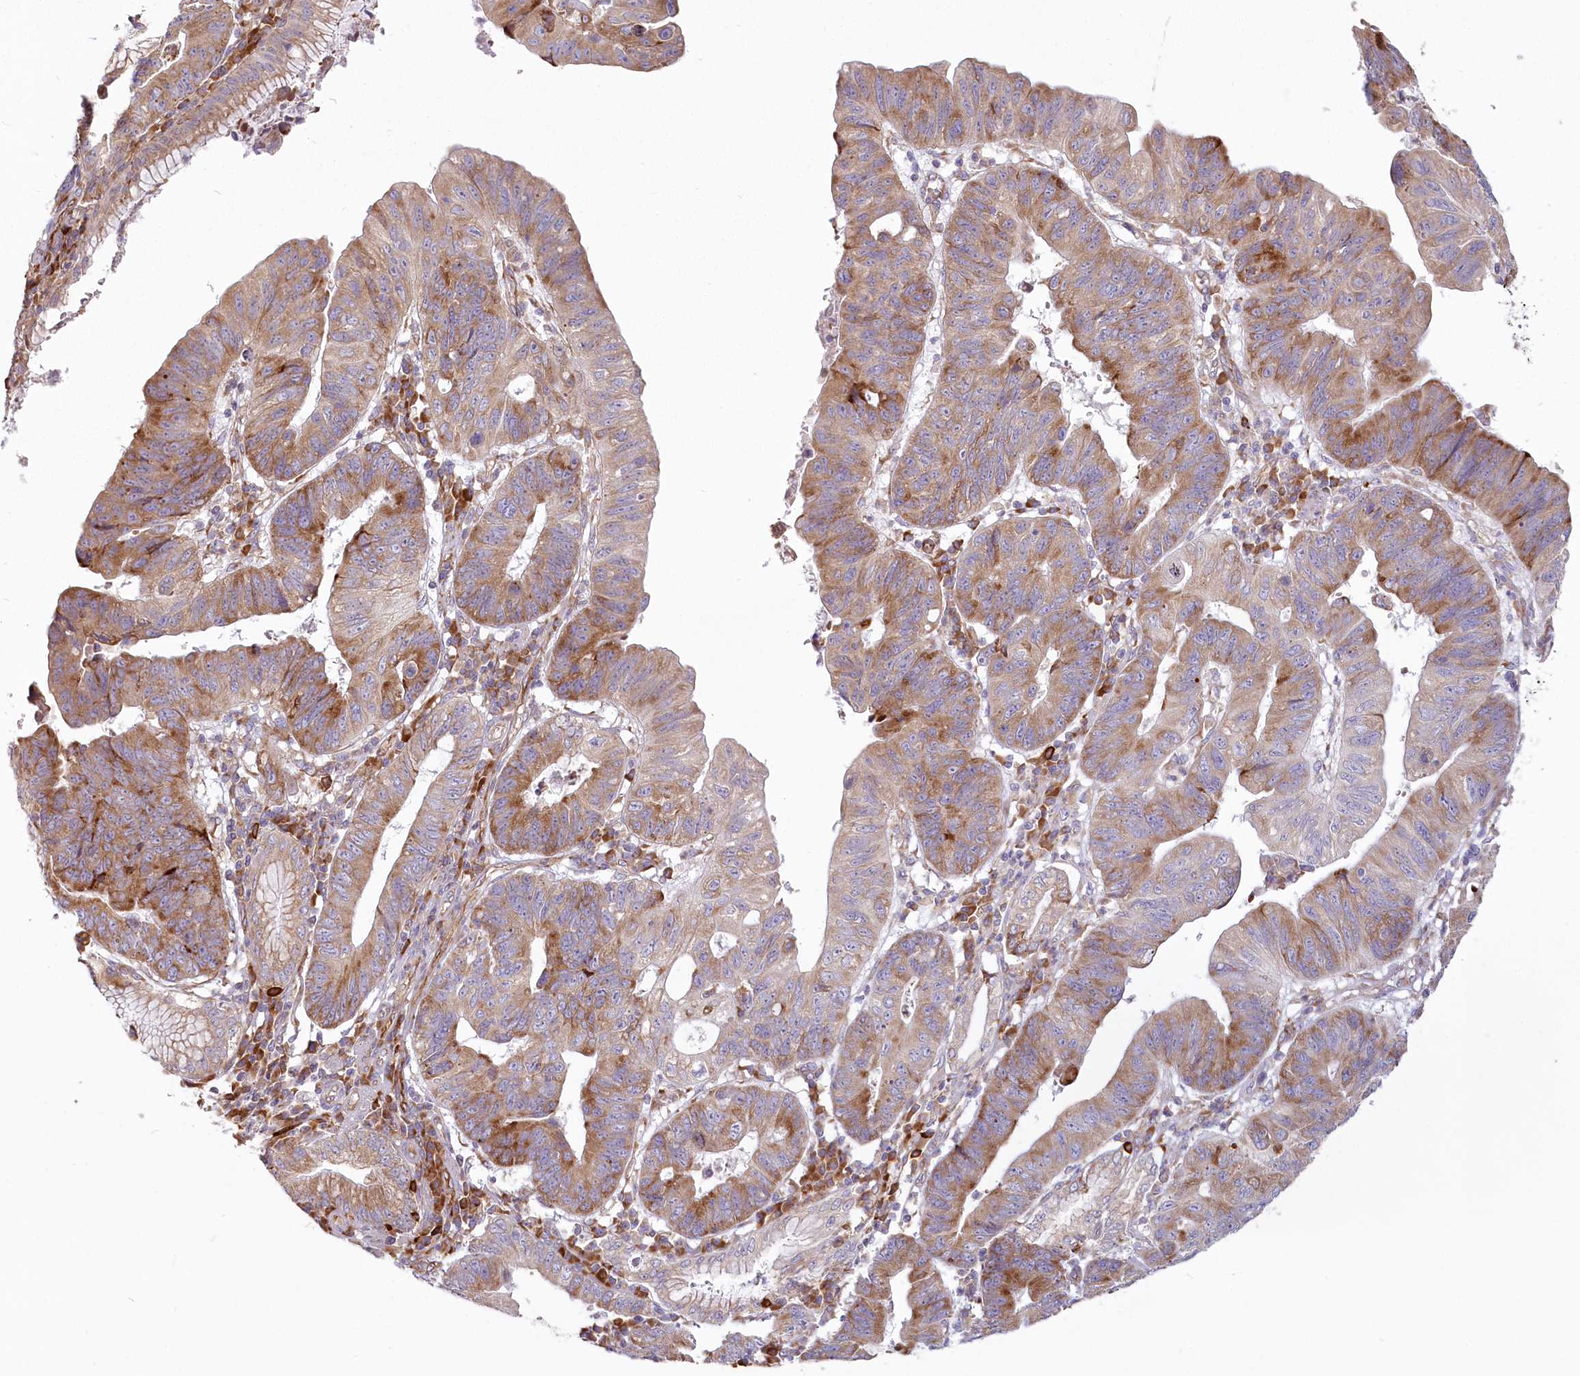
{"staining": {"intensity": "moderate", "quantity": ">75%", "location": "cytoplasmic/membranous"}, "tissue": "stomach cancer", "cell_type": "Tumor cells", "image_type": "cancer", "snomed": [{"axis": "morphology", "description": "Adenocarcinoma, NOS"}, {"axis": "topography", "description": "Stomach"}], "caption": "A micrograph of human adenocarcinoma (stomach) stained for a protein reveals moderate cytoplasmic/membranous brown staining in tumor cells. The staining was performed using DAB, with brown indicating positive protein expression. Nuclei are stained blue with hematoxylin.", "gene": "HARS2", "patient": {"sex": "male", "age": 59}}